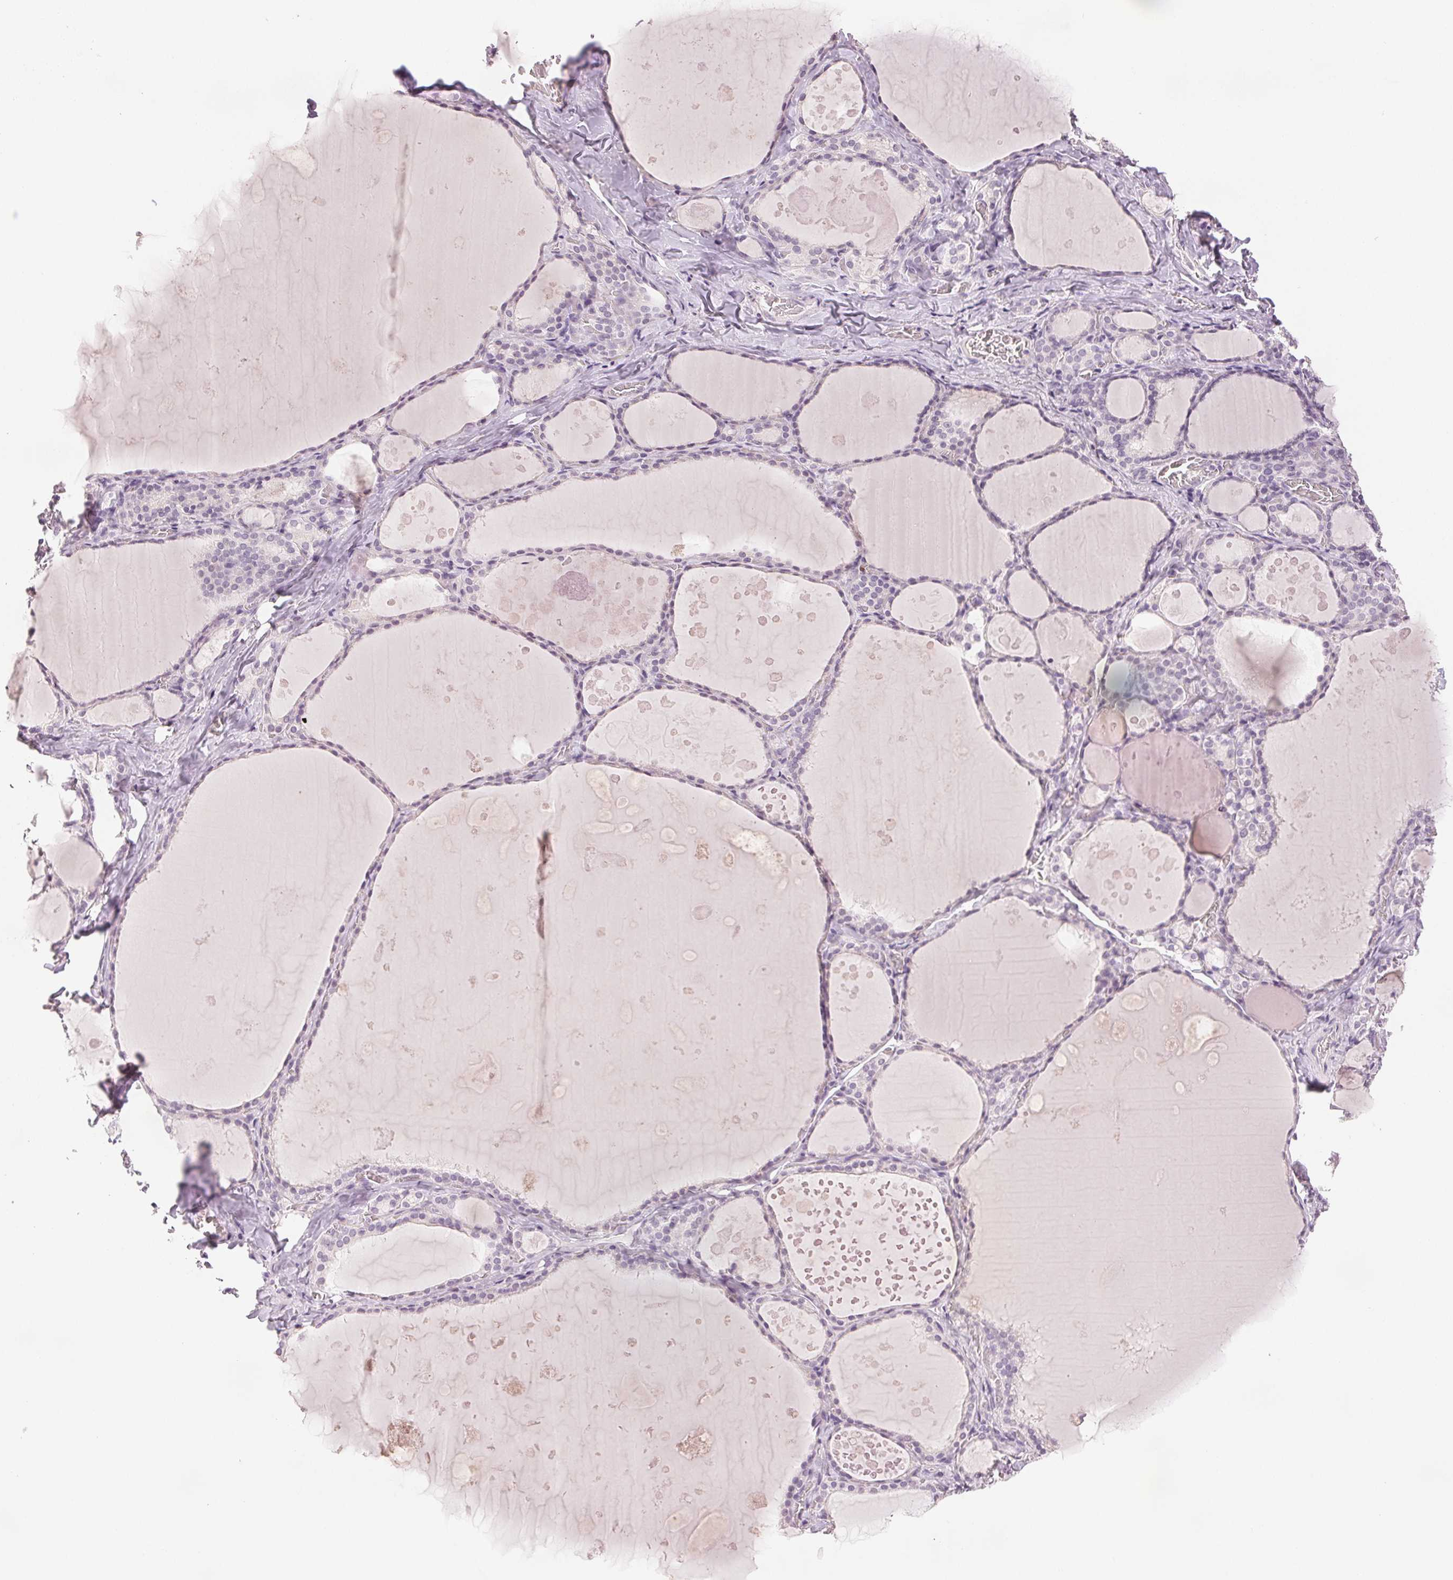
{"staining": {"intensity": "negative", "quantity": "none", "location": "none"}, "tissue": "thyroid gland", "cell_type": "Glandular cells", "image_type": "normal", "snomed": [{"axis": "morphology", "description": "Normal tissue, NOS"}, {"axis": "topography", "description": "Thyroid gland"}], "caption": "There is no significant staining in glandular cells of thyroid gland. (Brightfield microscopy of DAB IHC at high magnification).", "gene": "SCGN", "patient": {"sex": "male", "age": 56}}